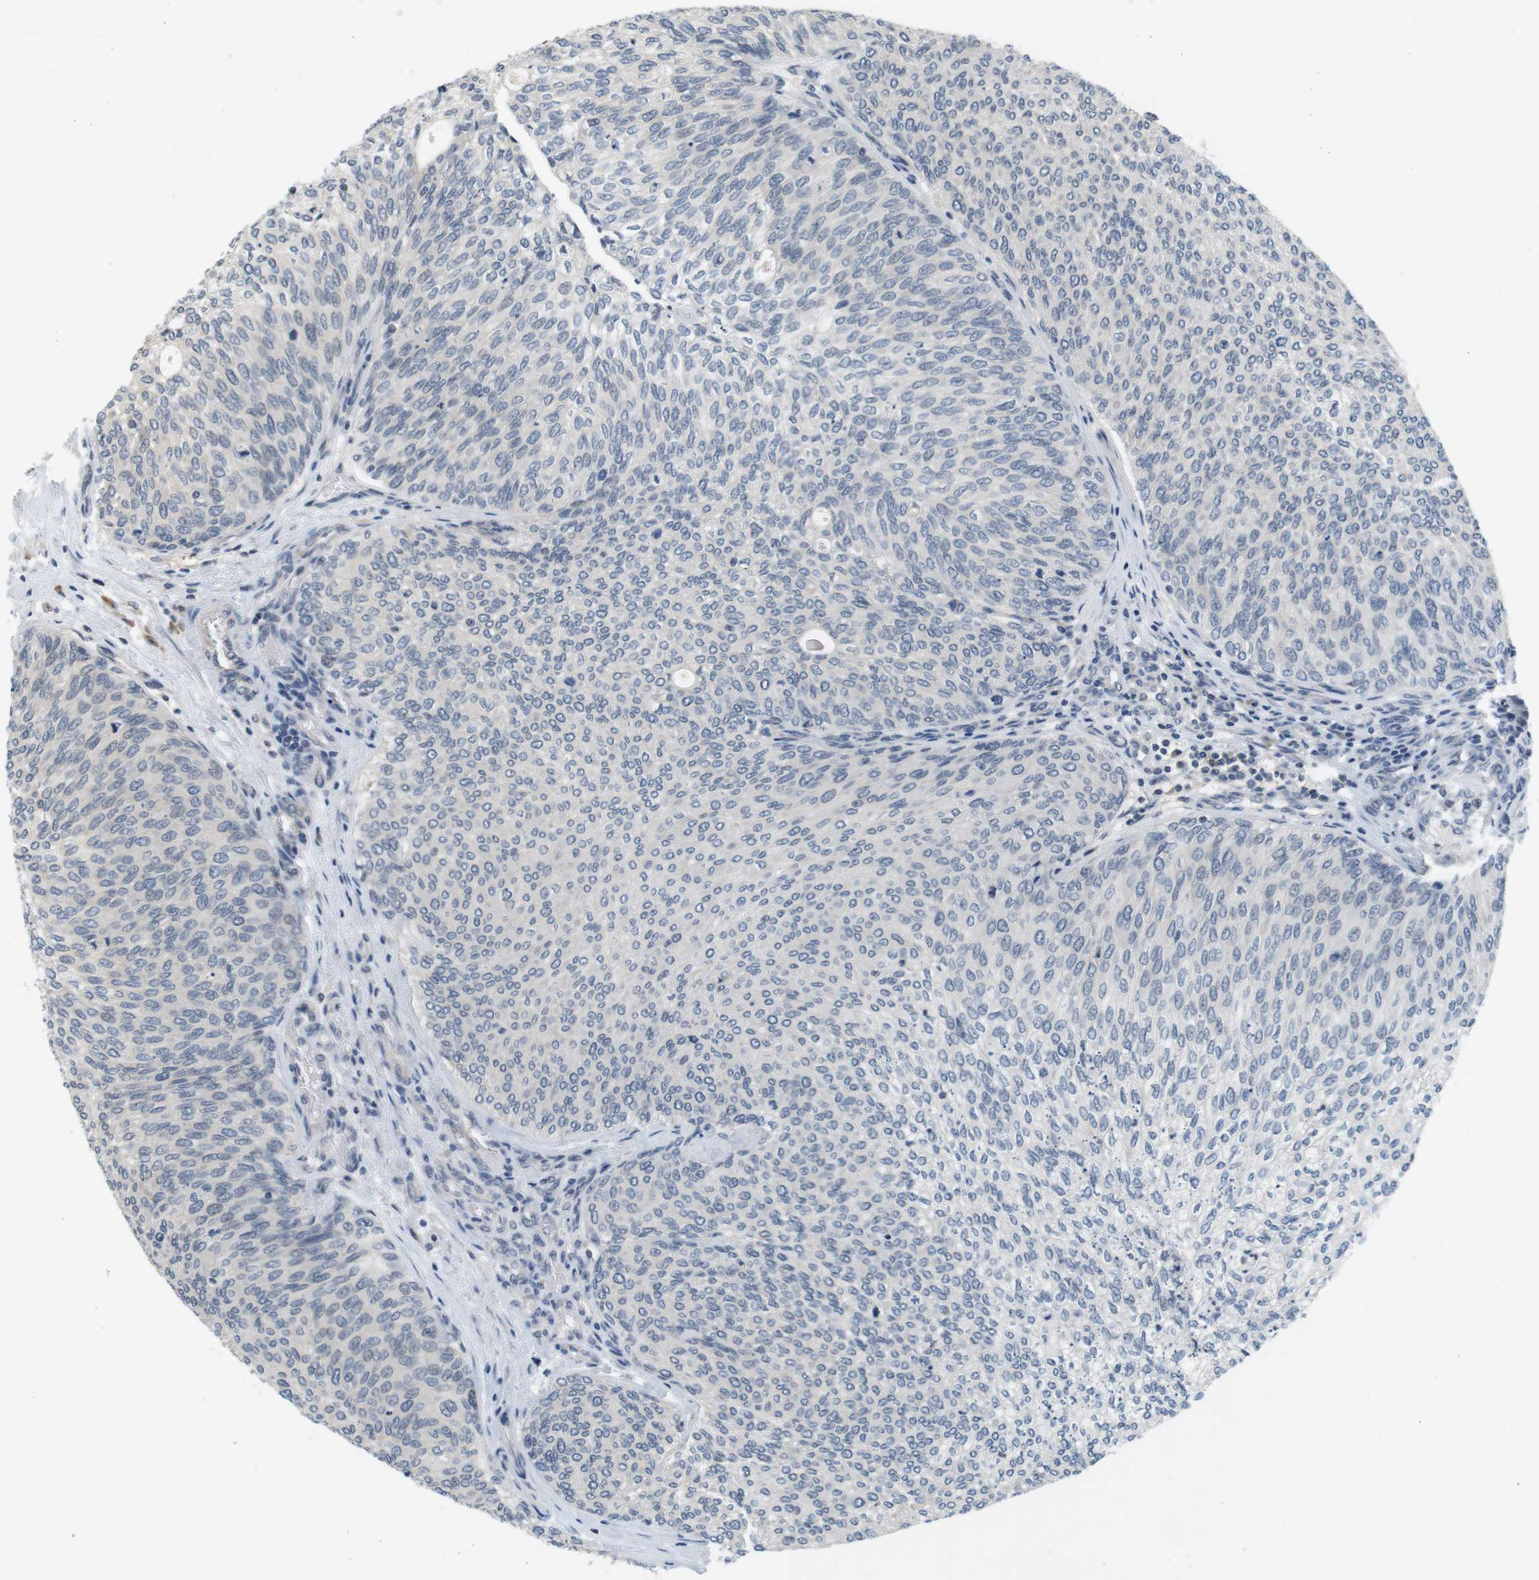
{"staining": {"intensity": "negative", "quantity": "none", "location": "none"}, "tissue": "urothelial cancer", "cell_type": "Tumor cells", "image_type": "cancer", "snomed": [{"axis": "morphology", "description": "Urothelial carcinoma, Low grade"}, {"axis": "topography", "description": "Urinary bladder"}], "caption": "A histopathology image of urothelial carcinoma (low-grade) stained for a protein shows no brown staining in tumor cells.", "gene": "WNT7A", "patient": {"sex": "female", "age": 79}}